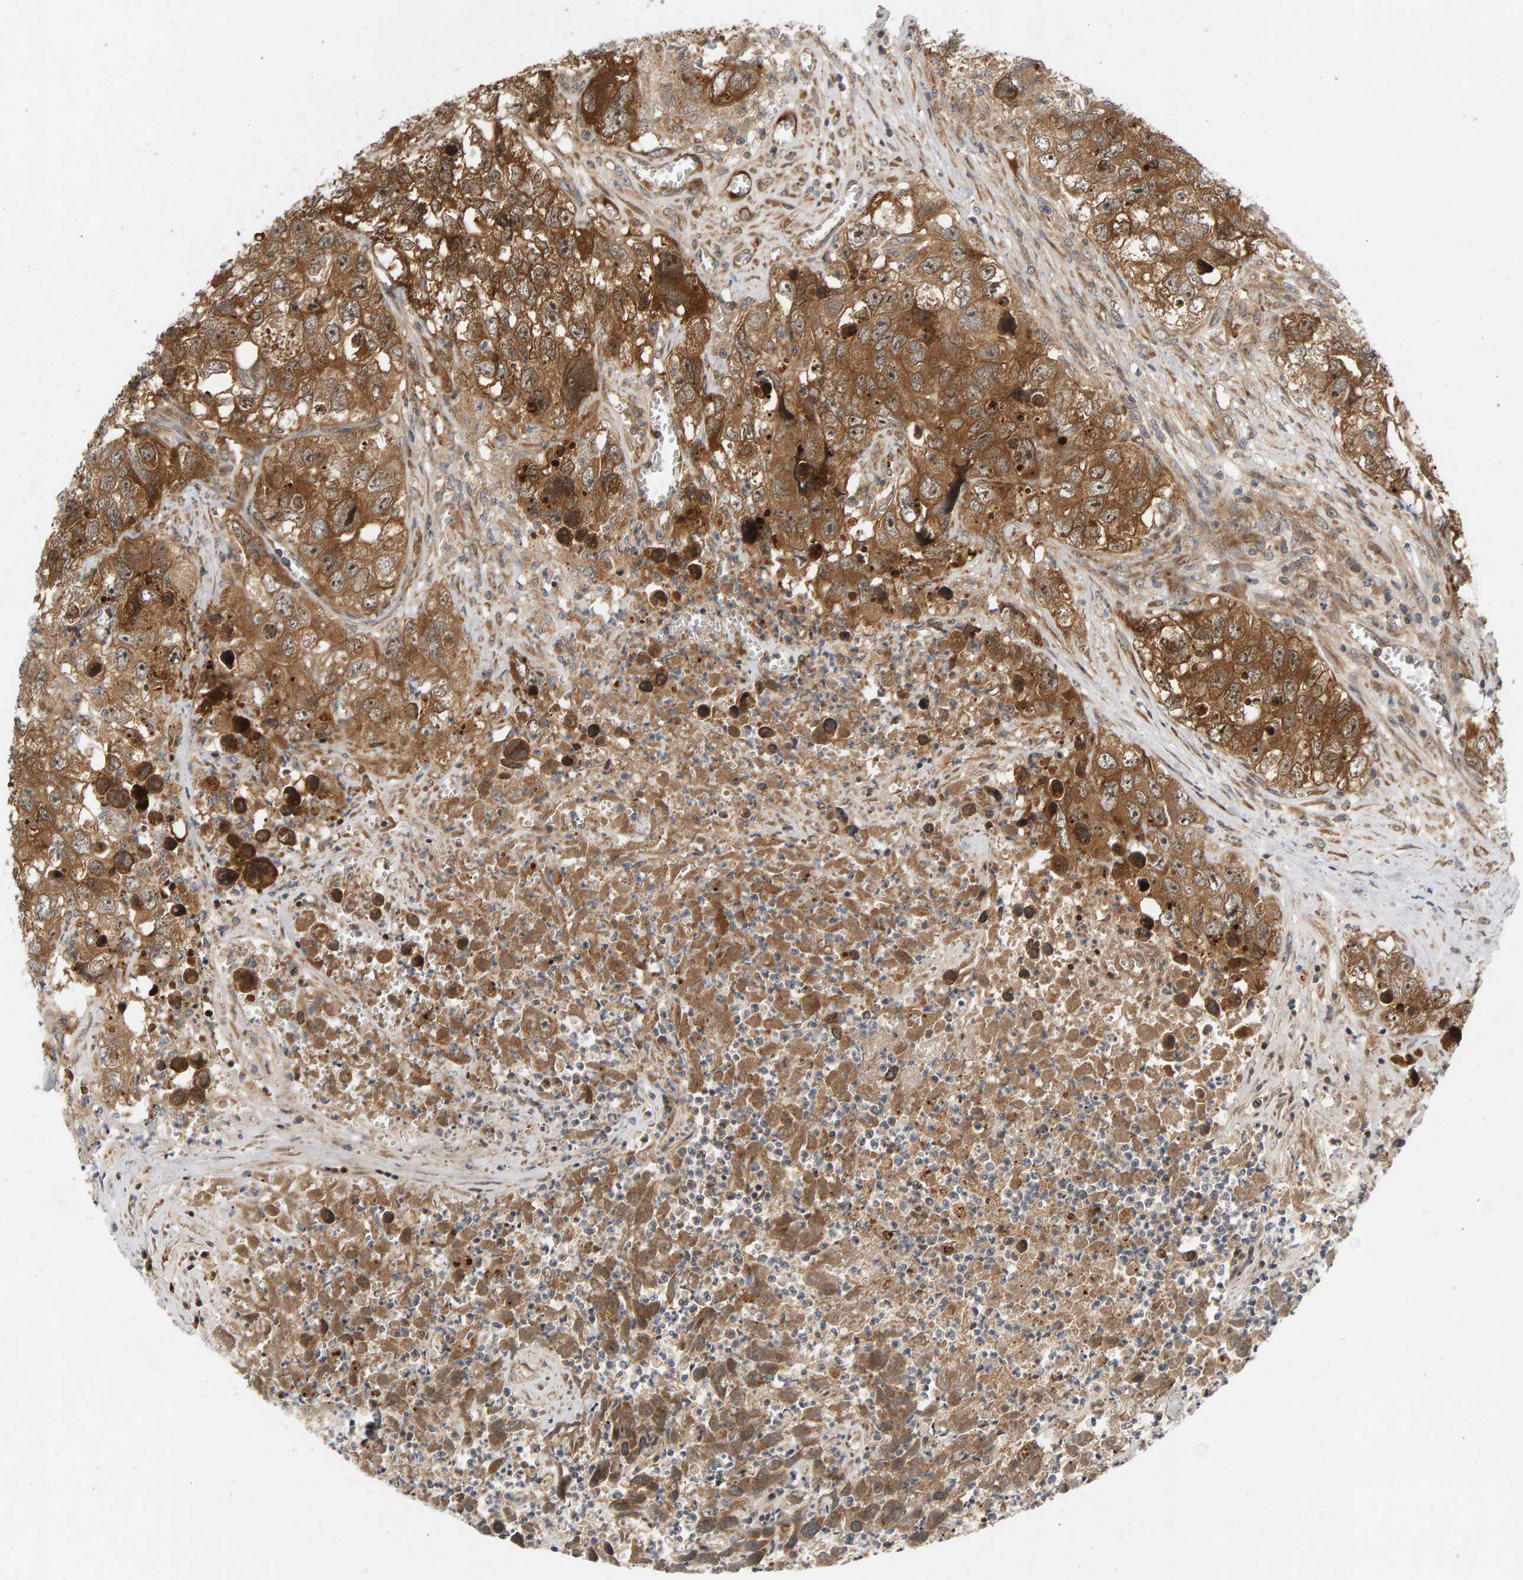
{"staining": {"intensity": "moderate", "quantity": ">75%", "location": "cytoplasmic/membranous"}, "tissue": "testis cancer", "cell_type": "Tumor cells", "image_type": "cancer", "snomed": [{"axis": "morphology", "description": "Seminoma, NOS"}, {"axis": "morphology", "description": "Carcinoma, Embryonal, NOS"}, {"axis": "topography", "description": "Testis"}], "caption": "Testis seminoma stained with immunohistochemistry displays moderate cytoplasmic/membranous staining in approximately >75% of tumor cells.", "gene": "BAHCC1", "patient": {"sex": "male", "age": 43}}